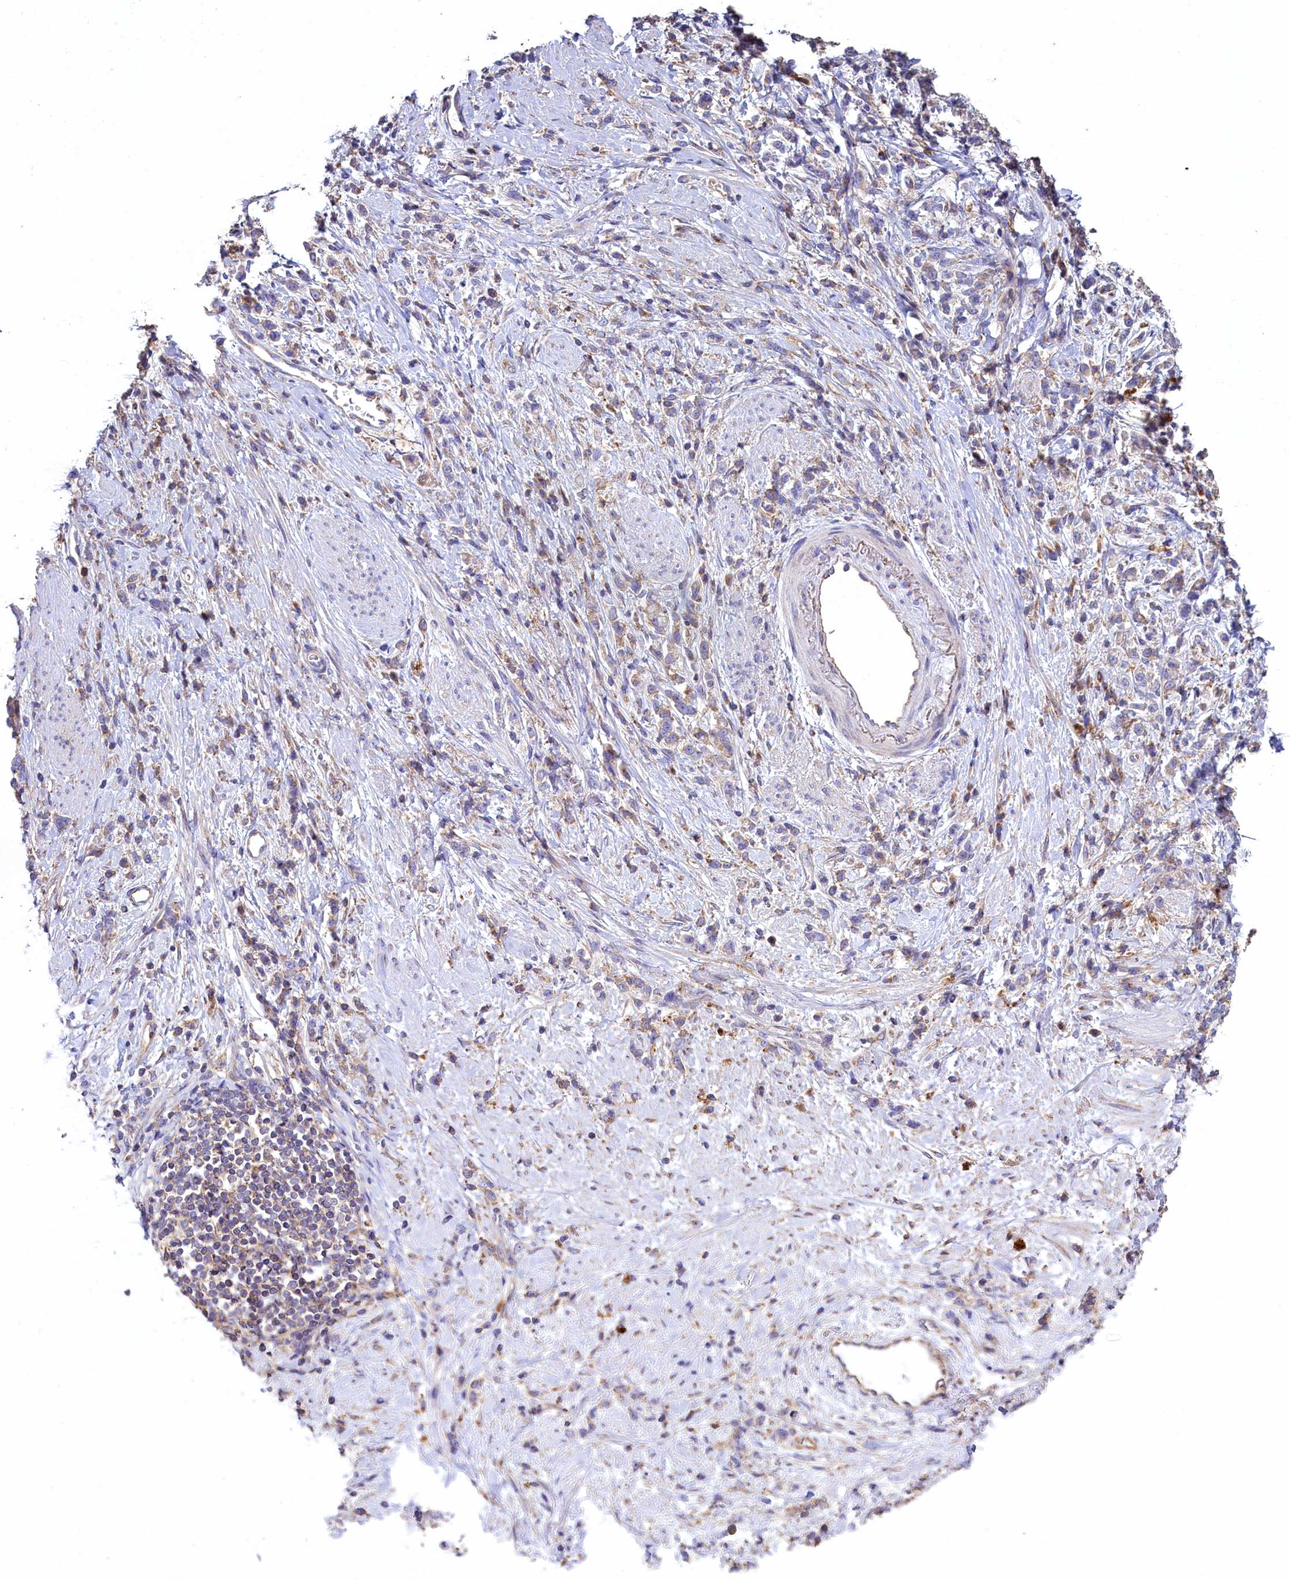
{"staining": {"intensity": "weak", "quantity": "<25%", "location": "cytoplasmic/membranous"}, "tissue": "stomach cancer", "cell_type": "Tumor cells", "image_type": "cancer", "snomed": [{"axis": "morphology", "description": "Adenocarcinoma, NOS"}, {"axis": "topography", "description": "Stomach"}], "caption": "Immunohistochemistry (IHC) image of neoplastic tissue: stomach cancer stained with DAB (3,3'-diaminobenzidine) shows no significant protein positivity in tumor cells.", "gene": "GPR21", "patient": {"sex": "female", "age": 60}}